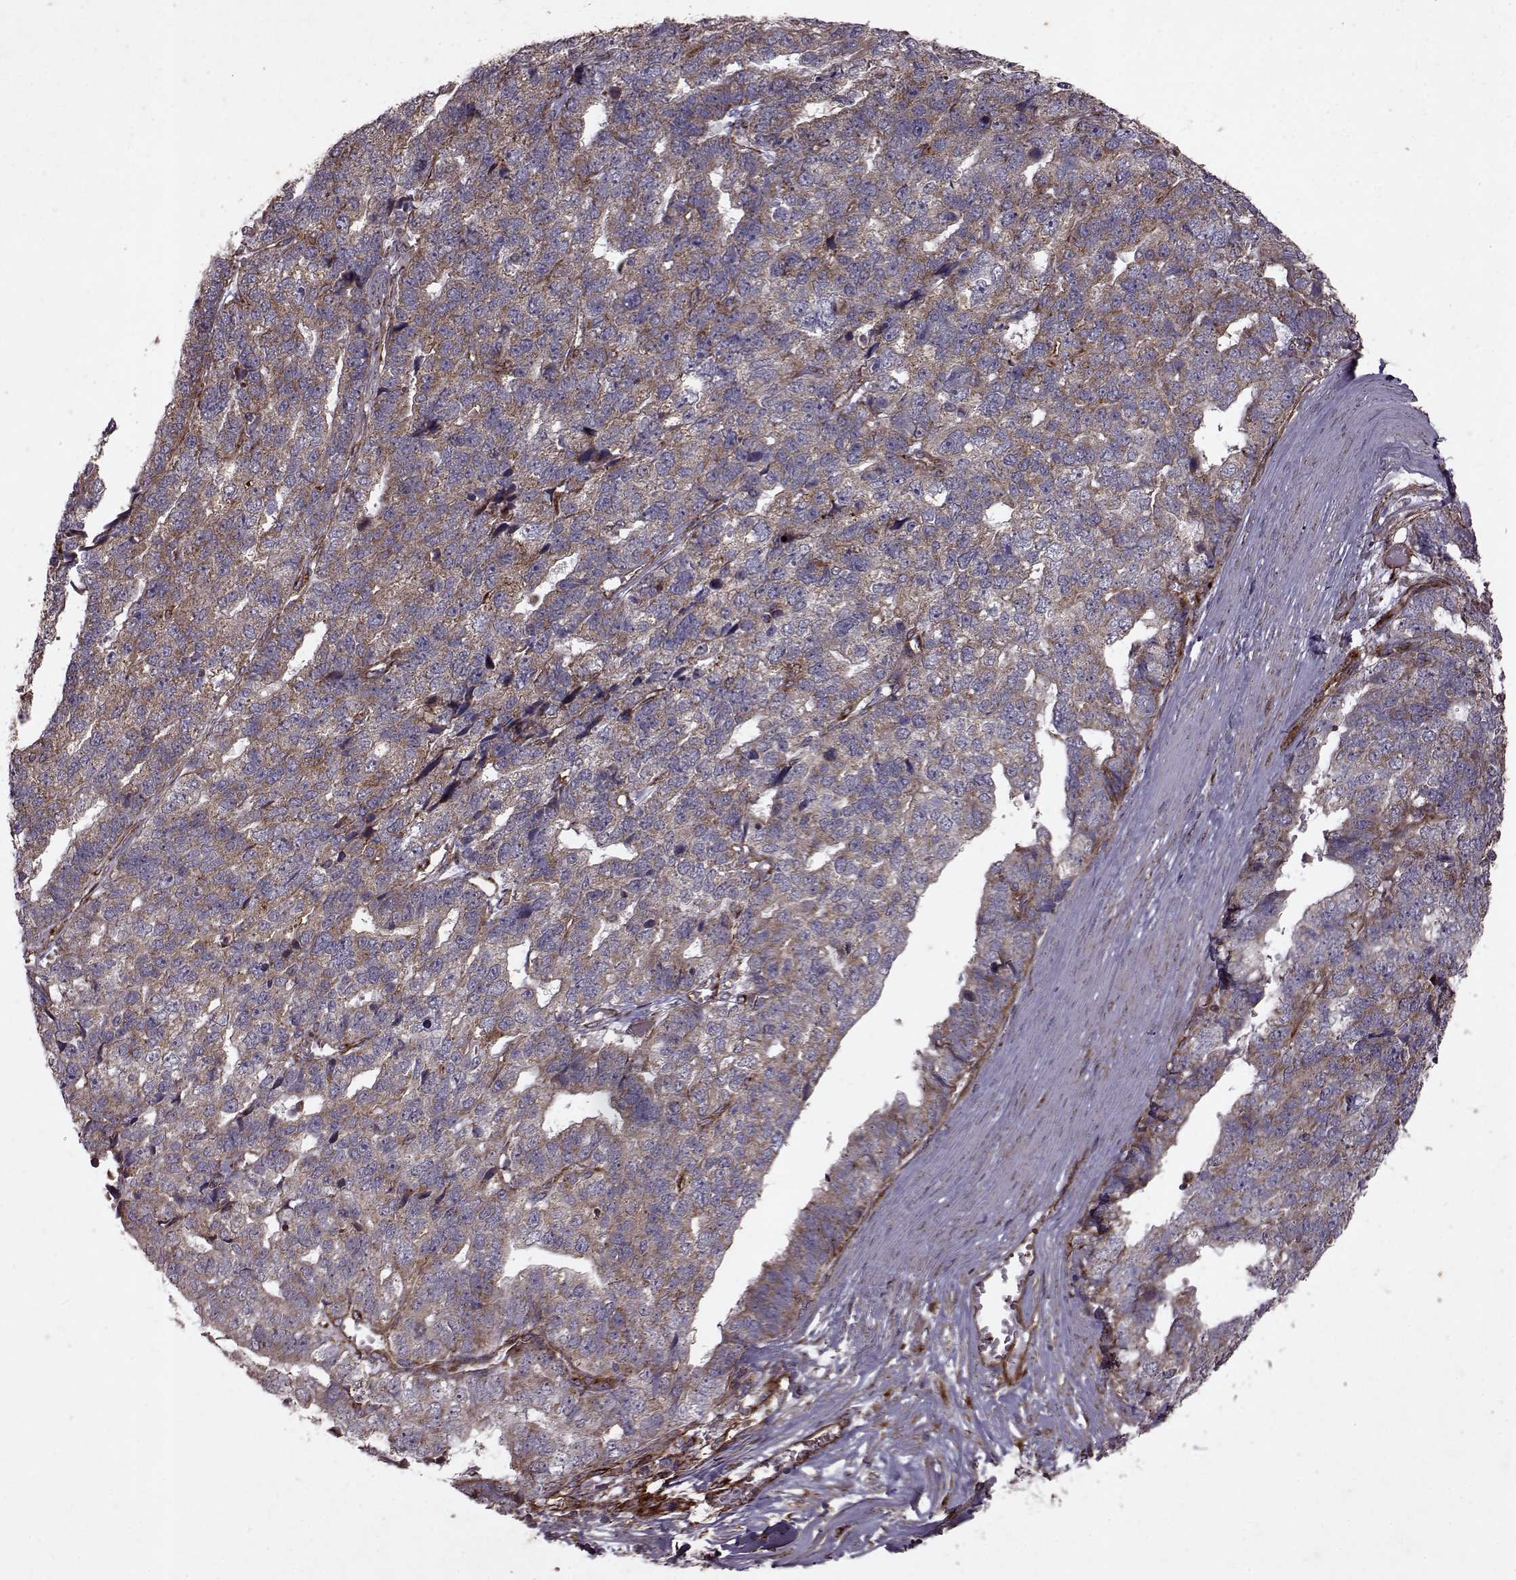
{"staining": {"intensity": "weak", "quantity": ">75%", "location": "cytoplasmic/membranous"}, "tissue": "stomach cancer", "cell_type": "Tumor cells", "image_type": "cancer", "snomed": [{"axis": "morphology", "description": "Adenocarcinoma, NOS"}, {"axis": "topography", "description": "Stomach"}], "caption": "About >75% of tumor cells in adenocarcinoma (stomach) demonstrate weak cytoplasmic/membranous protein positivity as visualized by brown immunohistochemical staining.", "gene": "FXN", "patient": {"sex": "male", "age": 69}}